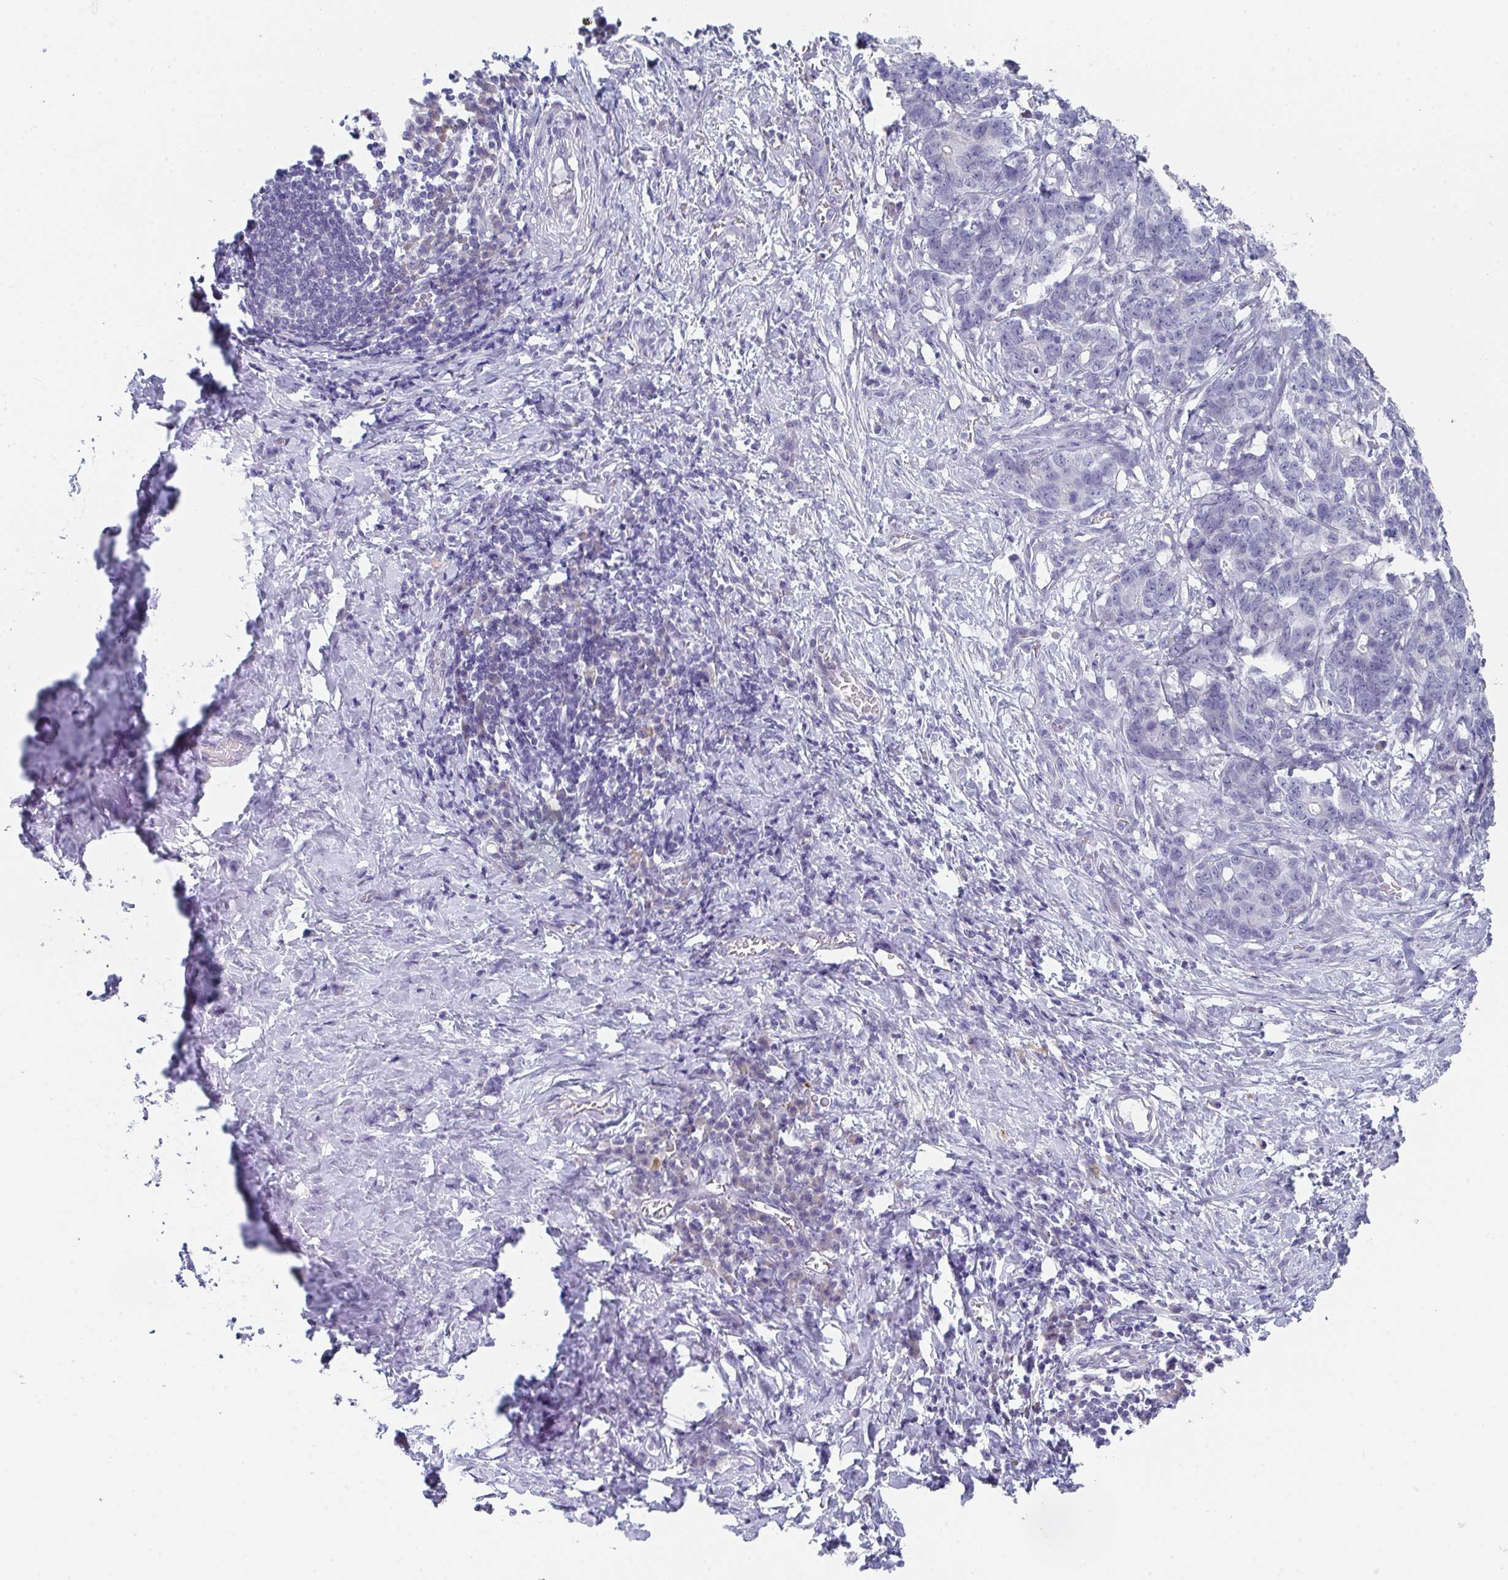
{"staining": {"intensity": "negative", "quantity": "none", "location": "none"}, "tissue": "stomach cancer", "cell_type": "Tumor cells", "image_type": "cancer", "snomed": [{"axis": "morphology", "description": "Normal tissue, NOS"}, {"axis": "morphology", "description": "Adenocarcinoma, NOS"}, {"axis": "topography", "description": "Stomach"}], "caption": "Immunohistochemistry (IHC) of adenocarcinoma (stomach) reveals no expression in tumor cells.", "gene": "NOXRED1", "patient": {"sex": "female", "age": 64}}